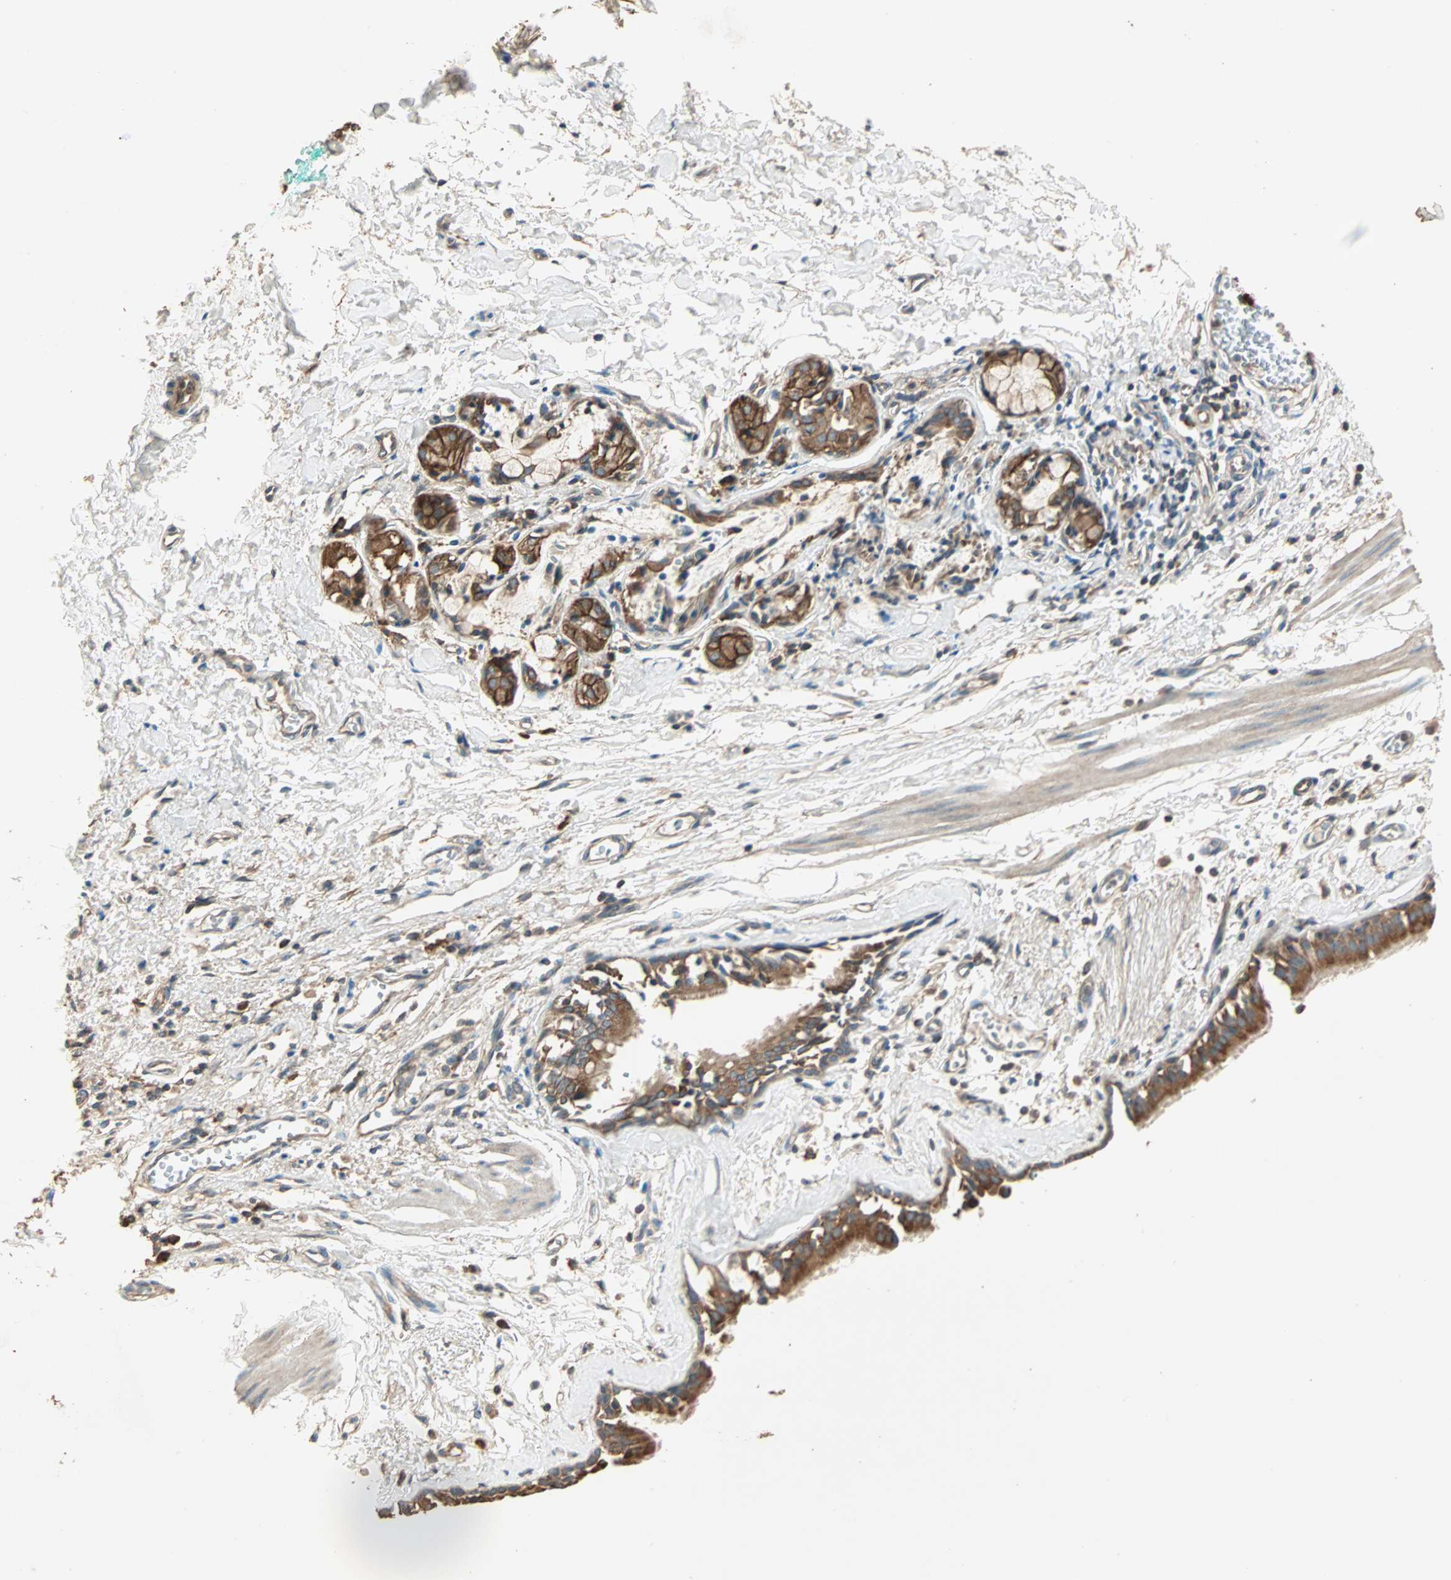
{"staining": {"intensity": "strong", "quantity": ">75%", "location": "cytoplasmic/membranous"}, "tissue": "bronchus", "cell_type": "Respiratory epithelial cells", "image_type": "normal", "snomed": [{"axis": "morphology", "description": "Normal tissue, NOS"}, {"axis": "topography", "description": "Bronchus"}, {"axis": "topography", "description": "Lung"}], "caption": "Respiratory epithelial cells reveal strong cytoplasmic/membranous positivity in approximately >75% of cells in unremarkable bronchus.", "gene": "EIF4G2", "patient": {"sex": "female", "age": 56}}